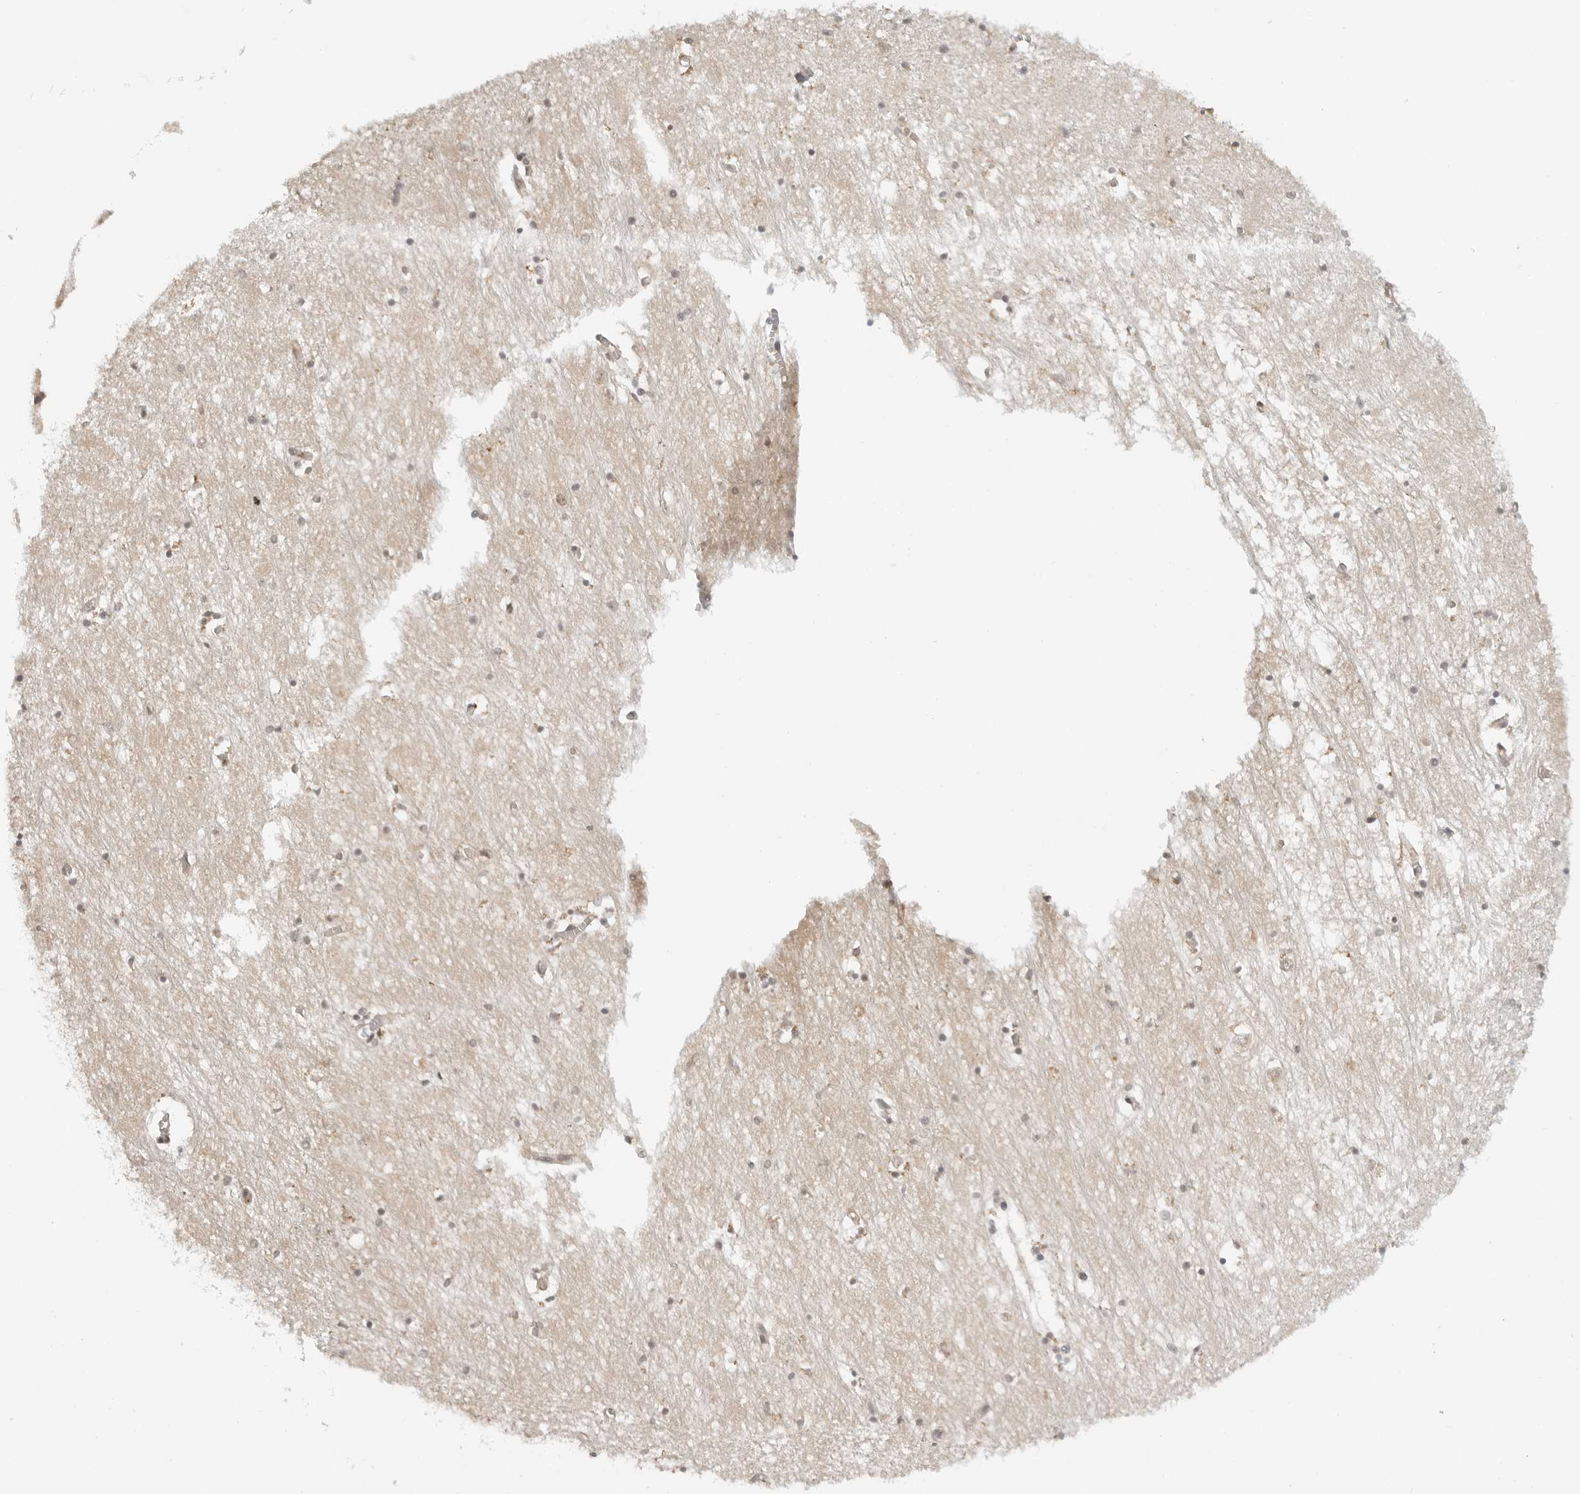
{"staining": {"intensity": "weak", "quantity": ">75%", "location": "cytoplasmic/membranous,nuclear"}, "tissue": "hippocampus", "cell_type": "Glial cells", "image_type": "normal", "snomed": [{"axis": "morphology", "description": "Normal tissue, NOS"}, {"axis": "topography", "description": "Hippocampus"}], "caption": "Glial cells display low levels of weak cytoplasmic/membranous,nuclear positivity in about >75% of cells in unremarkable human hippocampus.", "gene": "MAP2K5", "patient": {"sex": "male", "age": 70}}